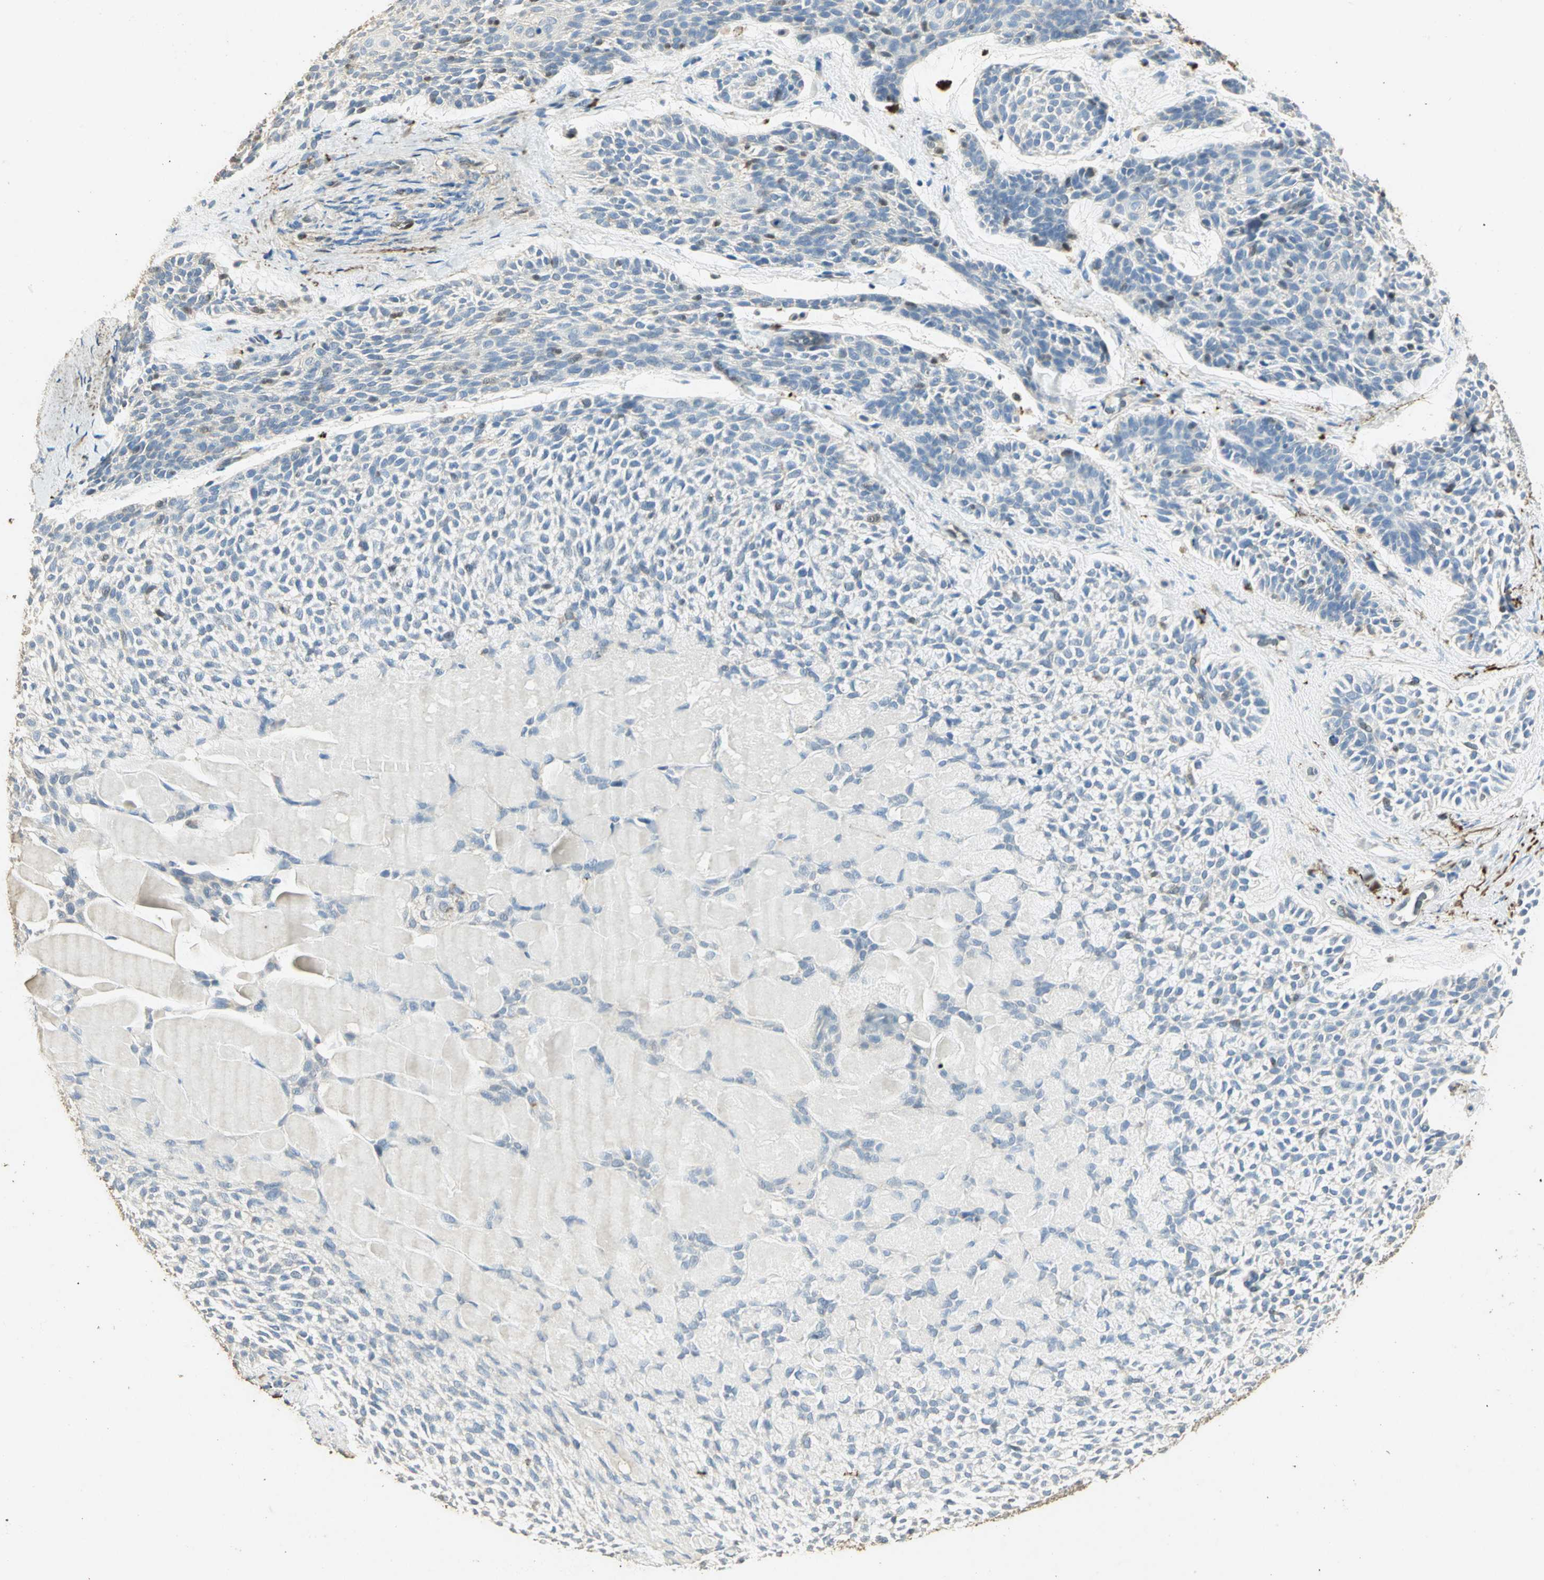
{"staining": {"intensity": "negative", "quantity": "none", "location": "none"}, "tissue": "skin cancer", "cell_type": "Tumor cells", "image_type": "cancer", "snomed": [{"axis": "morphology", "description": "Normal tissue, NOS"}, {"axis": "morphology", "description": "Basal cell carcinoma"}, {"axis": "topography", "description": "Skin"}], "caption": "IHC of human skin cancer (basal cell carcinoma) displays no staining in tumor cells.", "gene": "ASB9", "patient": {"sex": "female", "age": 70}}